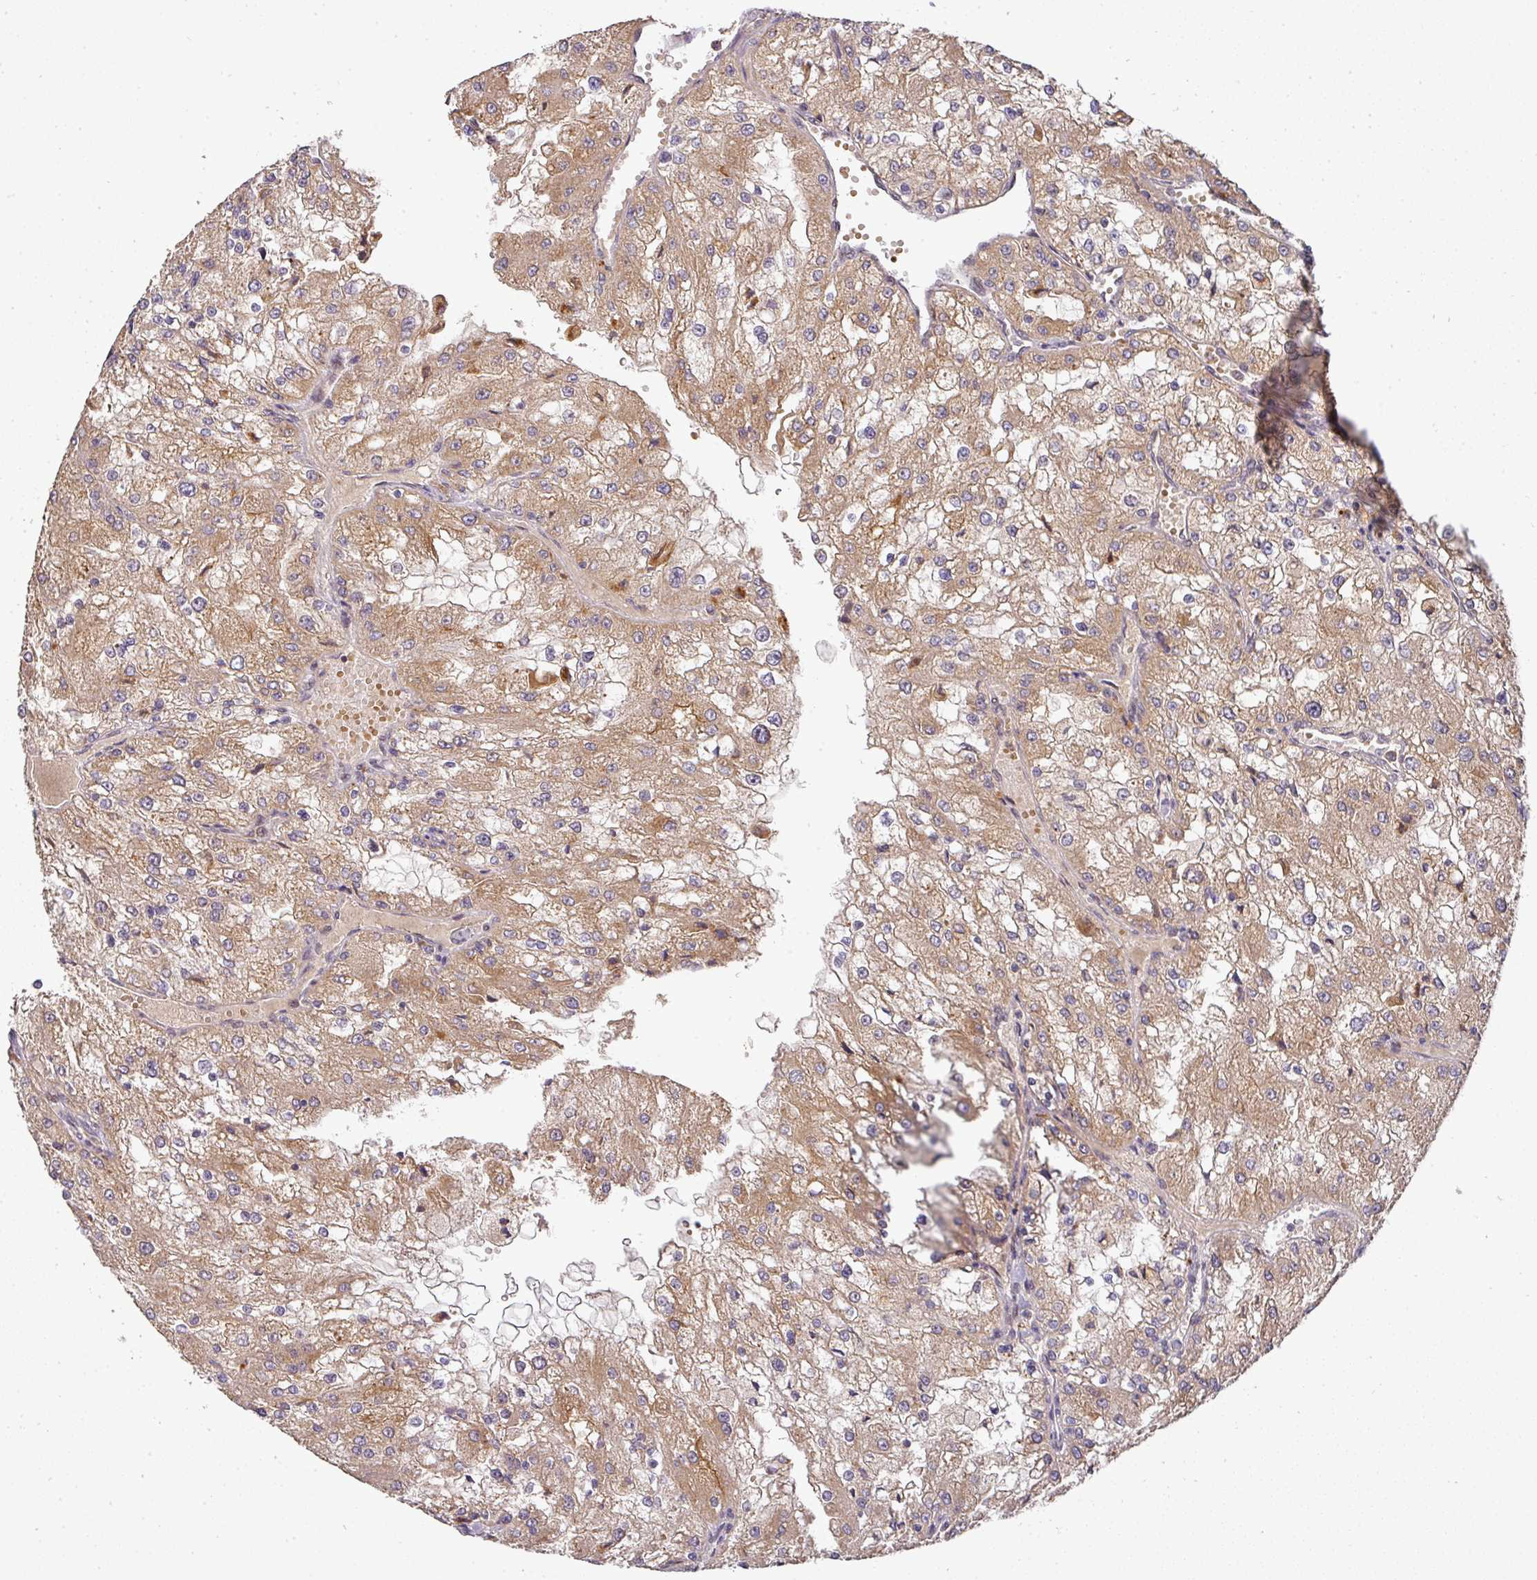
{"staining": {"intensity": "moderate", "quantity": ">75%", "location": "cytoplasmic/membranous"}, "tissue": "renal cancer", "cell_type": "Tumor cells", "image_type": "cancer", "snomed": [{"axis": "morphology", "description": "Adenocarcinoma, NOS"}, {"axis": "topography", "description": "Kidney"}], "caption": "Tumor cells display medium levels of moderate cytoplasmic/membranous staining in approximately >75% of cells in human renal cancer (adenocarcinoma).", "gene": "MALSU1", "patient": {"sex": "female", "age": 74}}